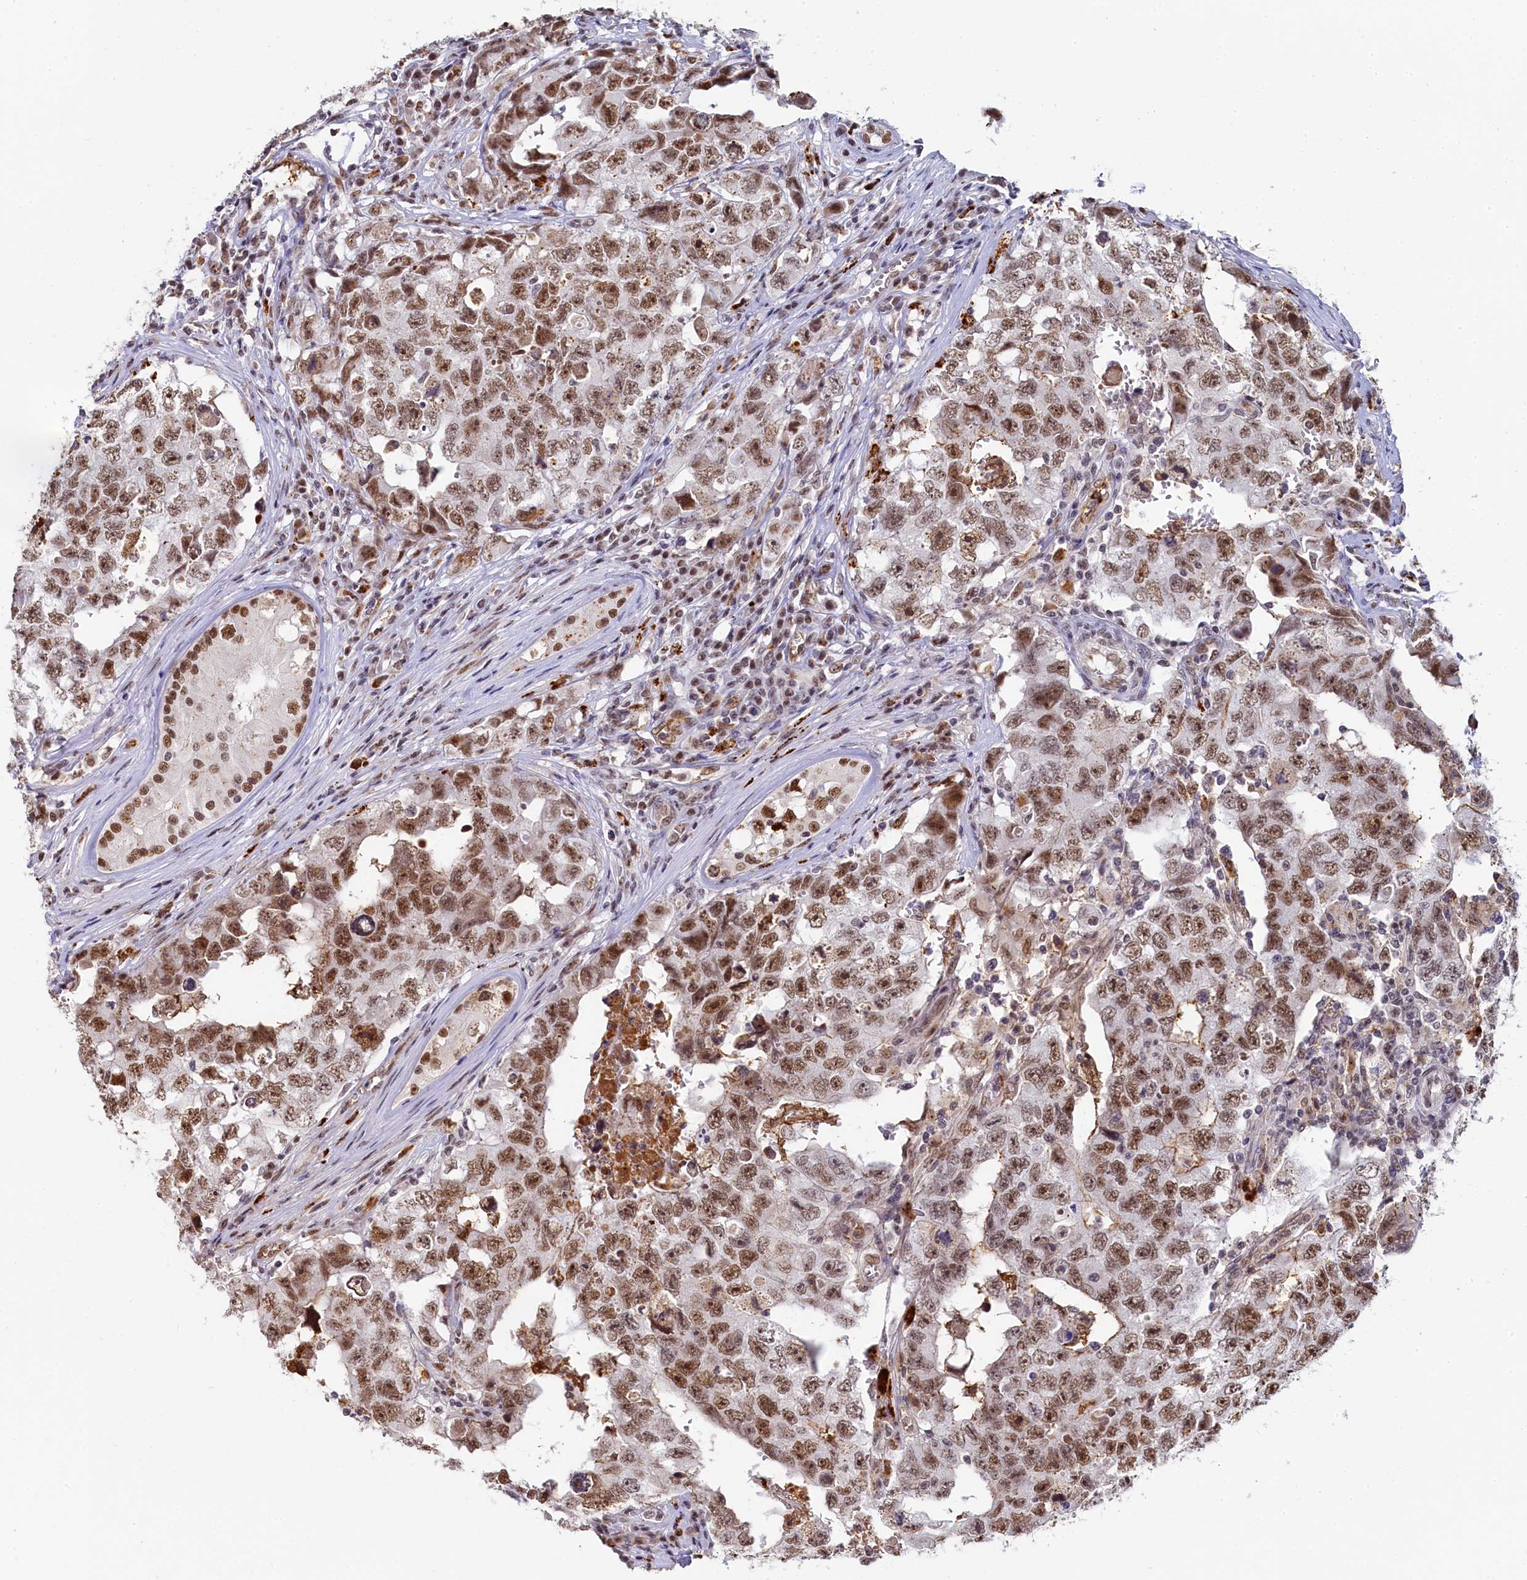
{"staining": {"intensity": "moderate", "quantity": ">75%", "location": "nuclear"}, "tissue": "testis cancer", "cell_type": "Tumor cells", "image_type": "cancer", "snomed": [{"axis": "morphology", "description": "Carcinoma, Embryonal, NOS"}, {"axis": "topography", "description": "Testis"}], "caption": "Testis cancer was stained to show a protein in brown. There is medium levels of moderate nuclear expression in about >75% of tumor cells.", "gene": "INTS14", "patient": {"sex": "male", "age": 17}}